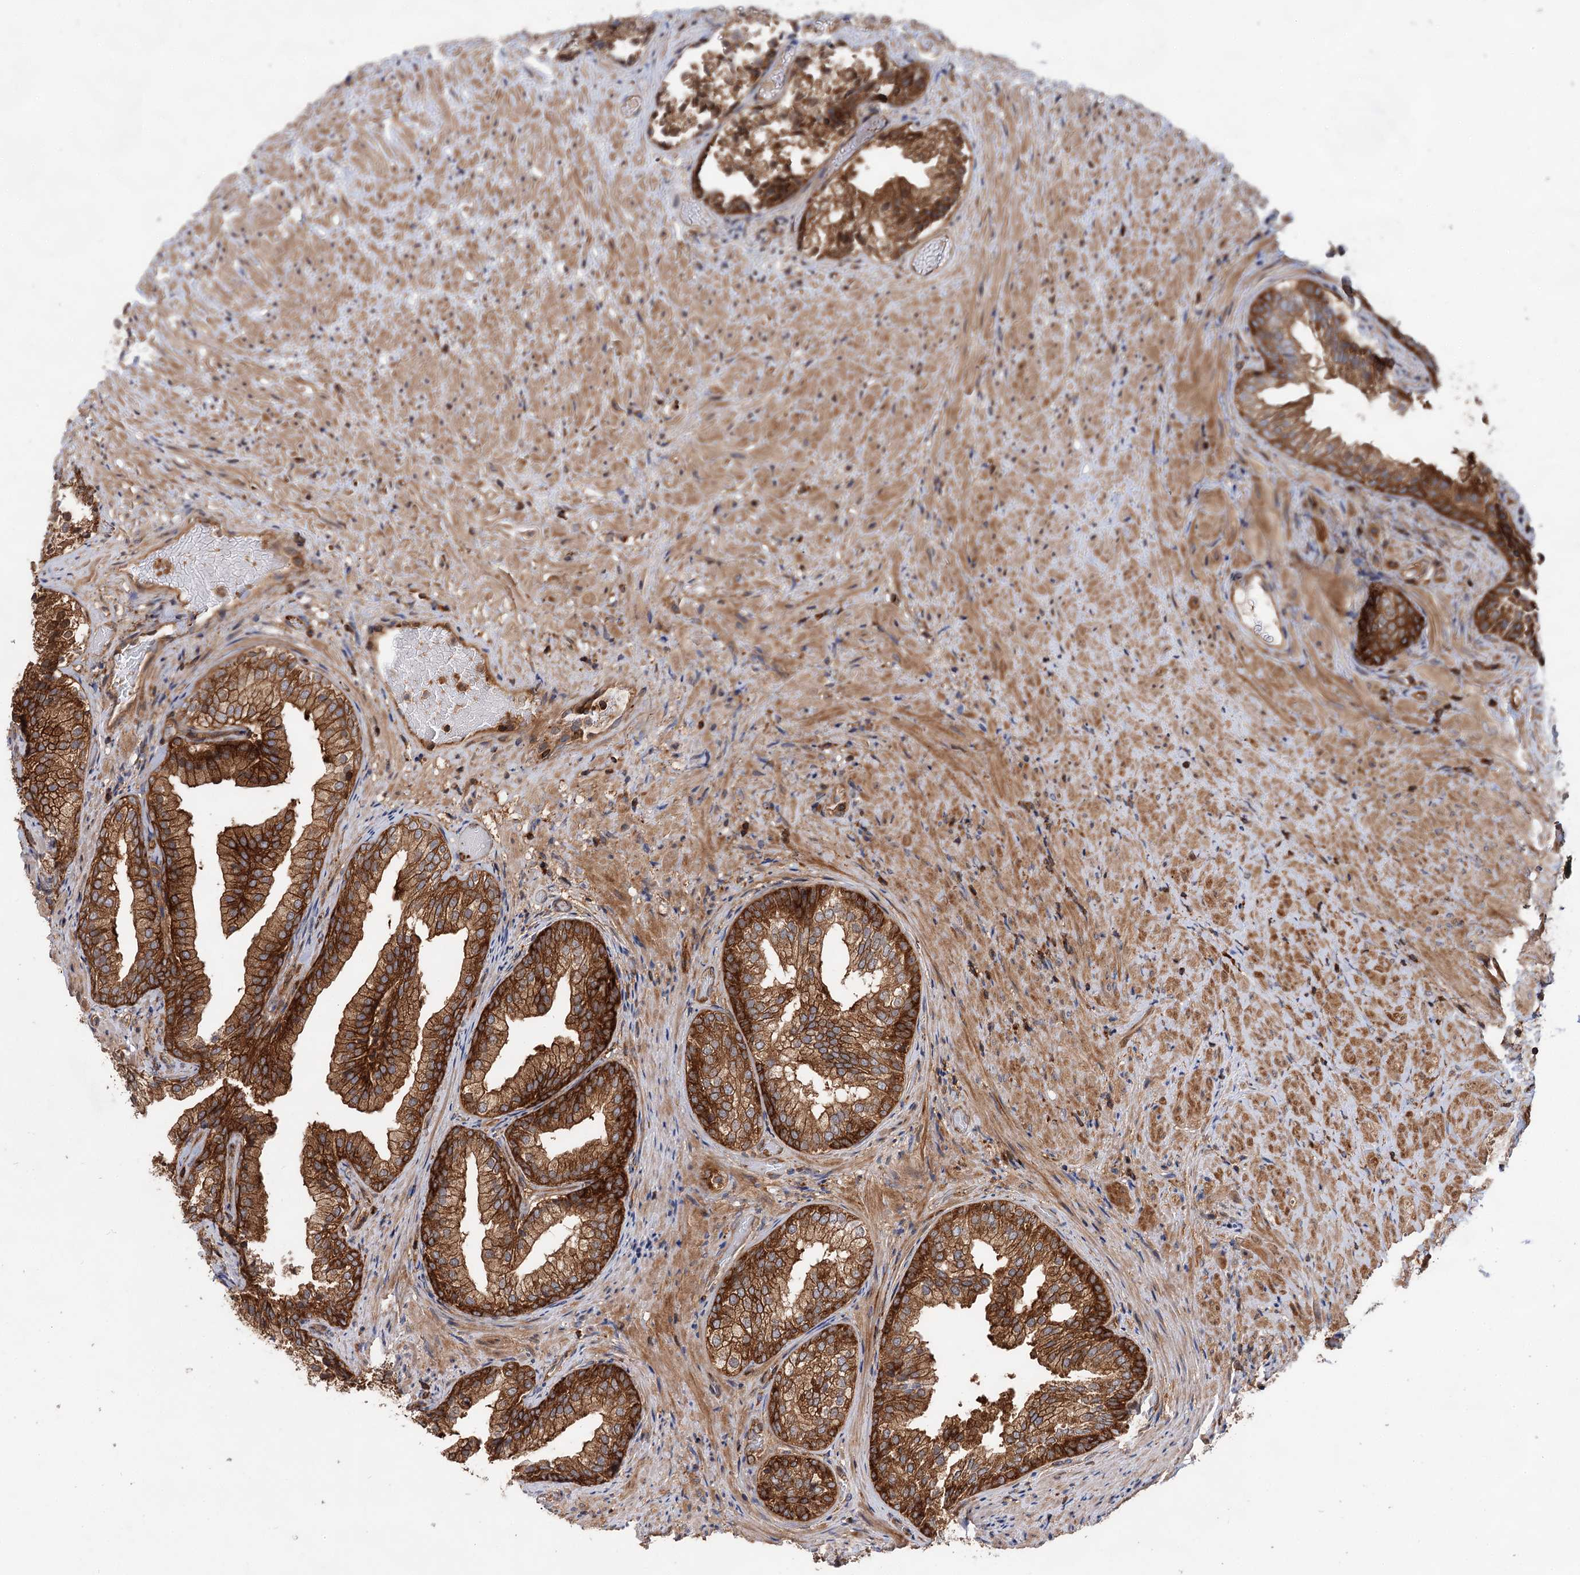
{"staining": {"intensity": "strong", "quantity": ">75%", "location": "cytoplasmic/membranous"}, "tissue": "prostate", "cell_type": "Glandular cells", "image_type": "normal", "snomed": [{"axis": "morphology", "description": "Normal tissue, NOS"}, {"axis": "topography", "description": "Prostate"}], "caption": "Glandular cells show high levels of strong cytoplasmic/membranous positivity in approximately >75% of cells in unremarkable human prostate. Nuclei are stained in blue.", "gene": "PACS1", "patient": {"sex": "male", "age": 76}}